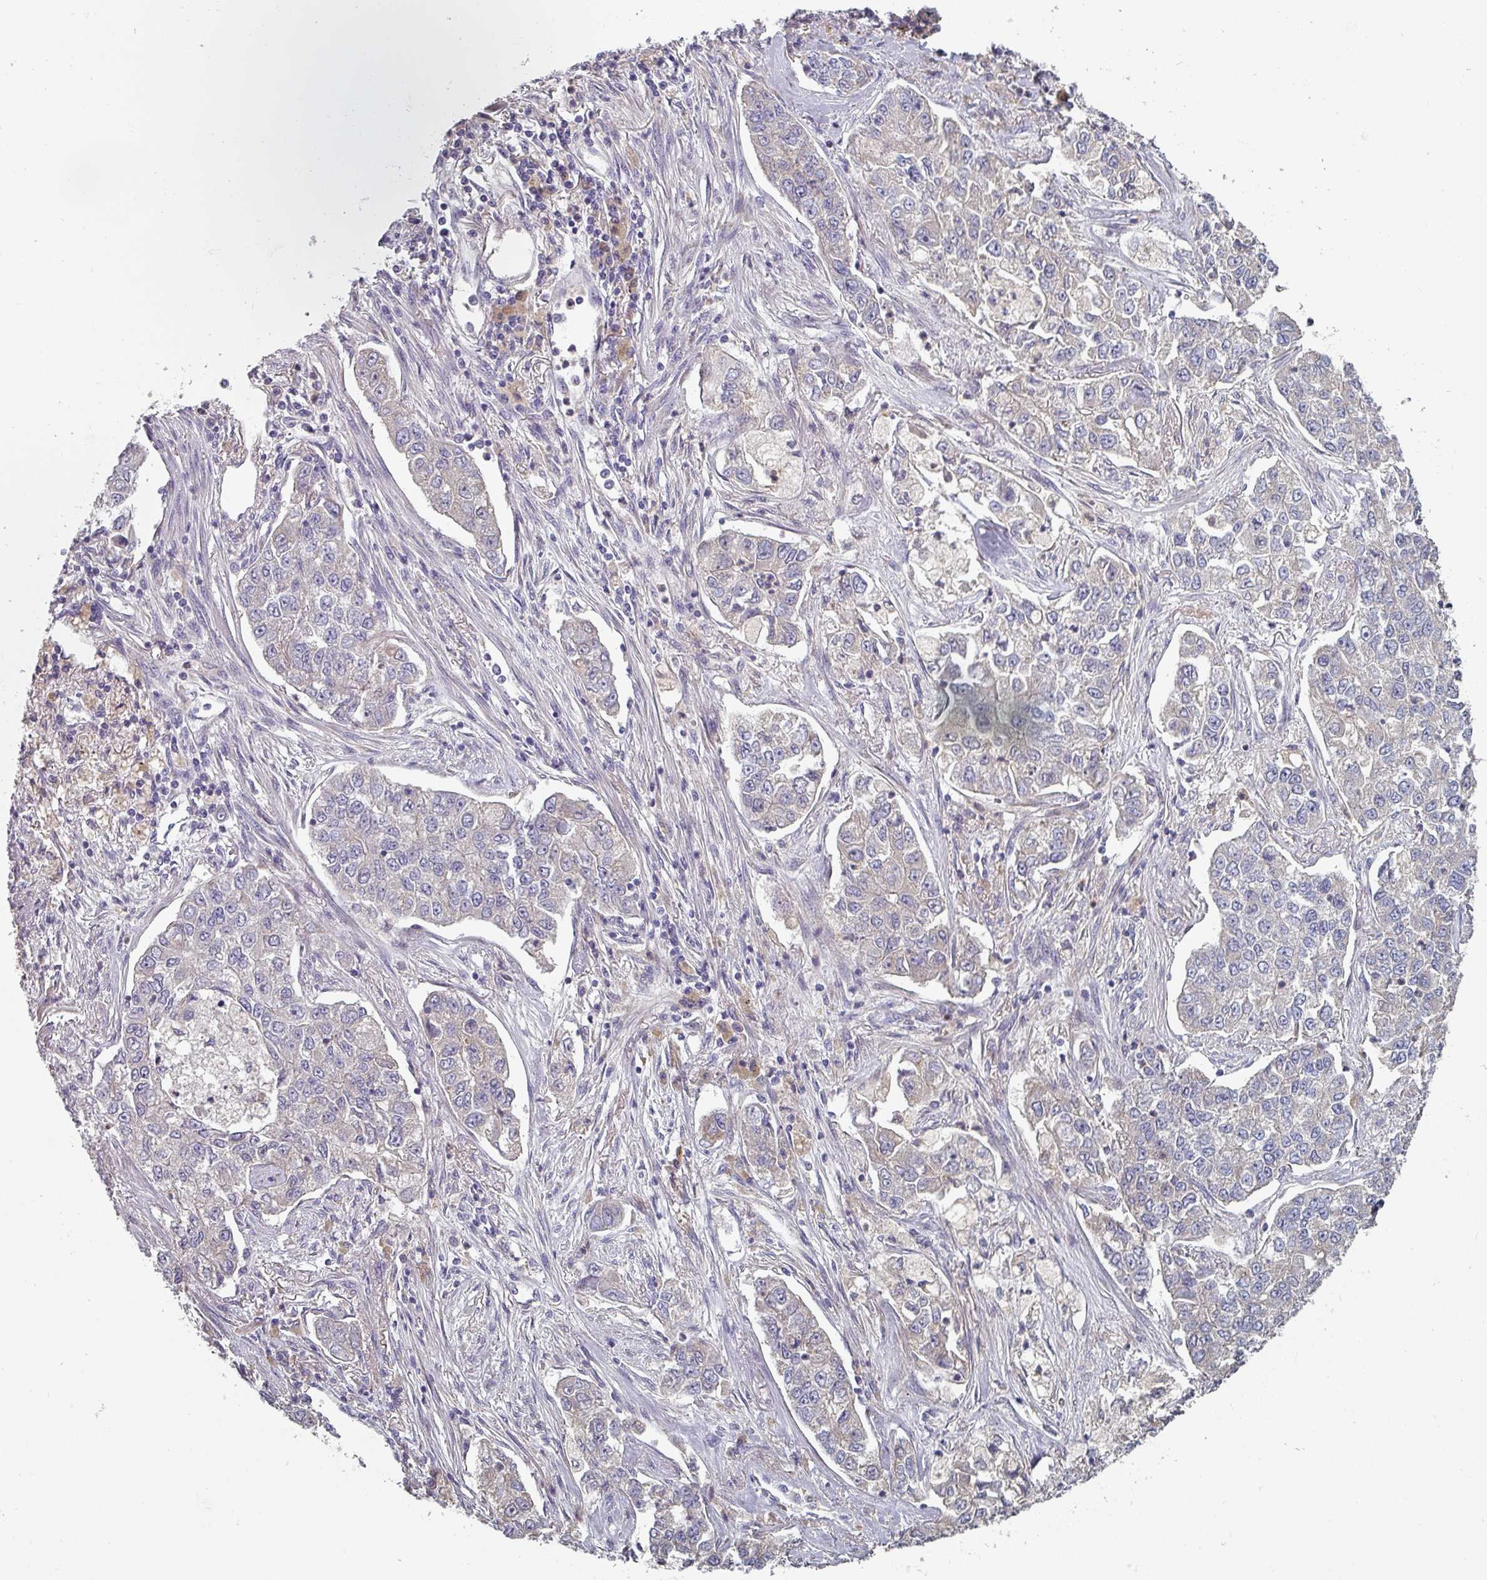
{"staining": {"intensity": "negative", "quantity": "none", "location": "none"}, "tissue": "lung cancer", "cell_type": "Tumor cells", "image_type": "cancer", "snomed": [{"axis": "morphology", "description": "Adenocarcinoma, NOS"}, {"axis": "topography", "description": "Lung"}], "caption": "Protein analysis of adenocarcinoma (lung) exhibits no significant positivity in tumor cells.", "gene": "PRAMEF8", "patient": {"sex": "male", "age": 49}}